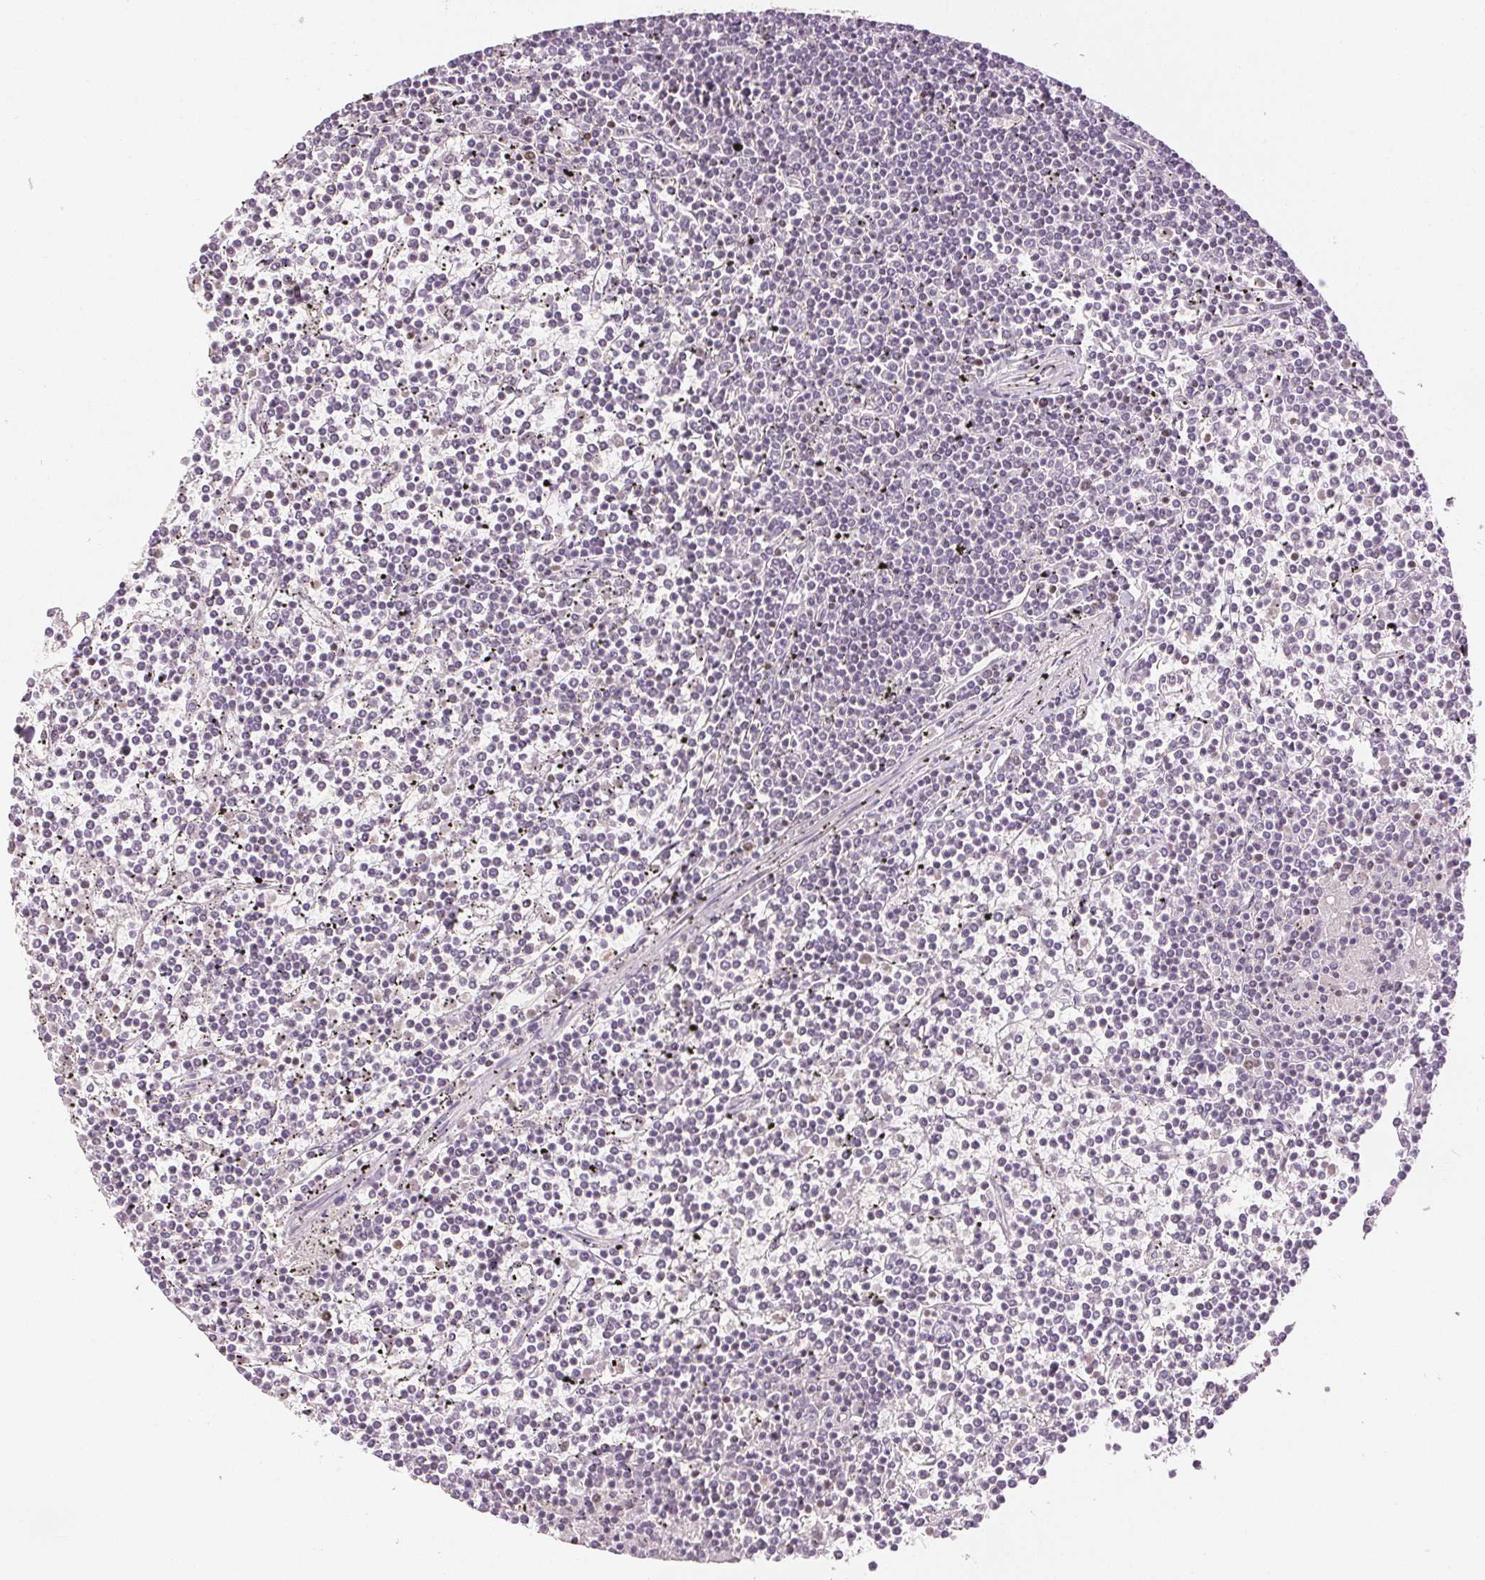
{"staining": {"intensity": "negative", "quantity": "none", "location": "none"}, "tissue": "lymphoma", "cell_type": "Tumor cells", "image_type": "cancer", "snomed": [{"axis": "morphology", "description": "Malignant lymphoma, non-Hodgkin's type, Low grade"}, {"axis": "topography", "description": "Spleen"}], "caption": "High power microscopy micrograph of an immunohistochemistry histopathology image of malignant lymphoma, non-Hodgkin's type (low-grade), revealing no significant positivity in tumor cells.", "gene": "RUNX2", "patient": {"sex": "female", "age": 19}}